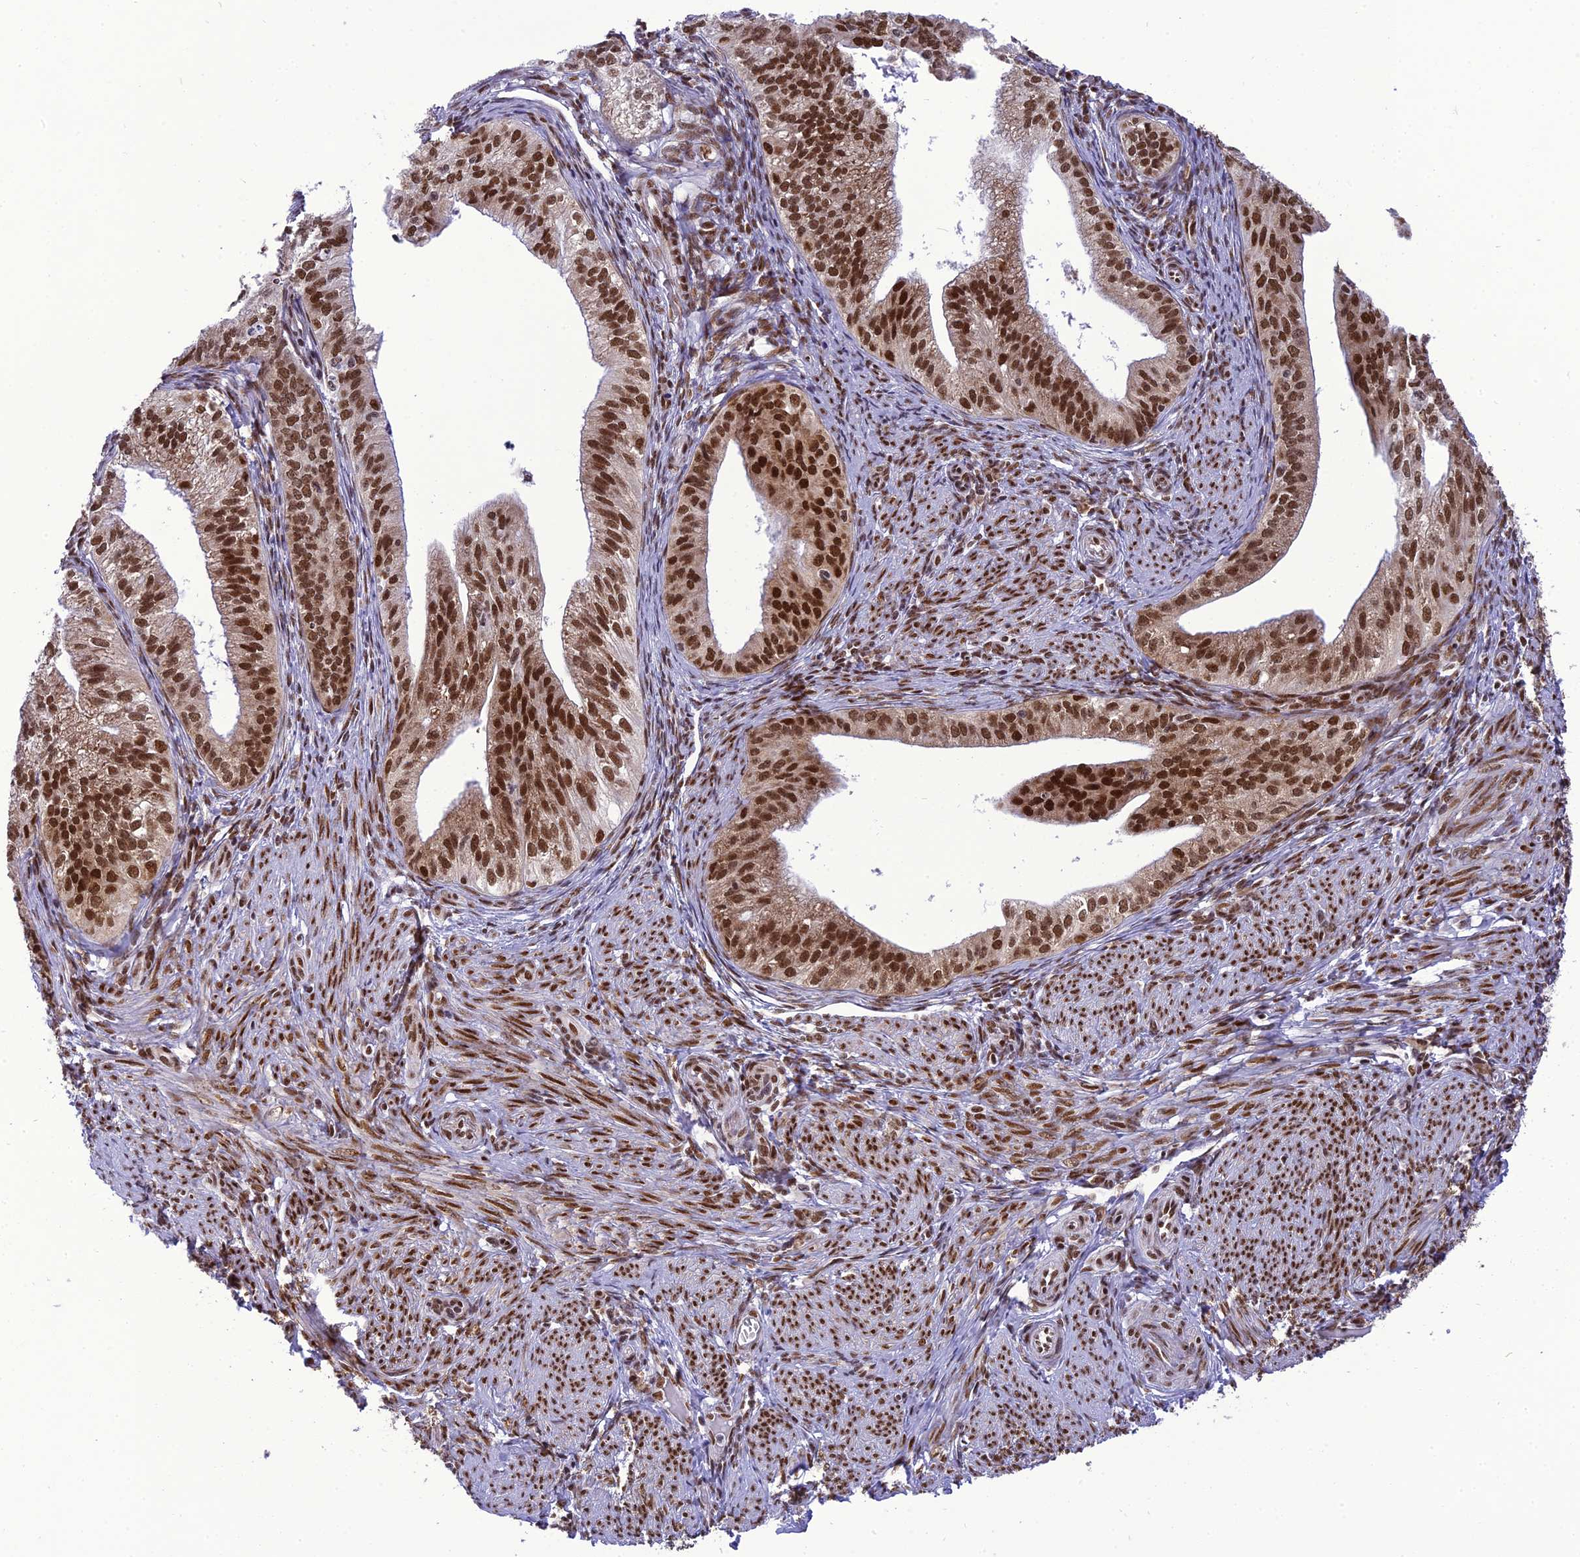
{"staining": {"intensity": "strong", "quantity": ">75%", "location": "nuclear"}, "tissue": "endometrial cancer", "cell_type": "Tumor cells", "image_type": "cancer", "snomed": [{"axis": "morphology", "description": "Adenocarcinoma, NOS"}, {"axis": "topography", "description": "Endometrium"}], "caption": "Endometrial adenocarcinoma stained with a protein marker shows strong staining in tumor cells.", "gene": "DDX1", "patient": {"sex": "female", "age": 50}}